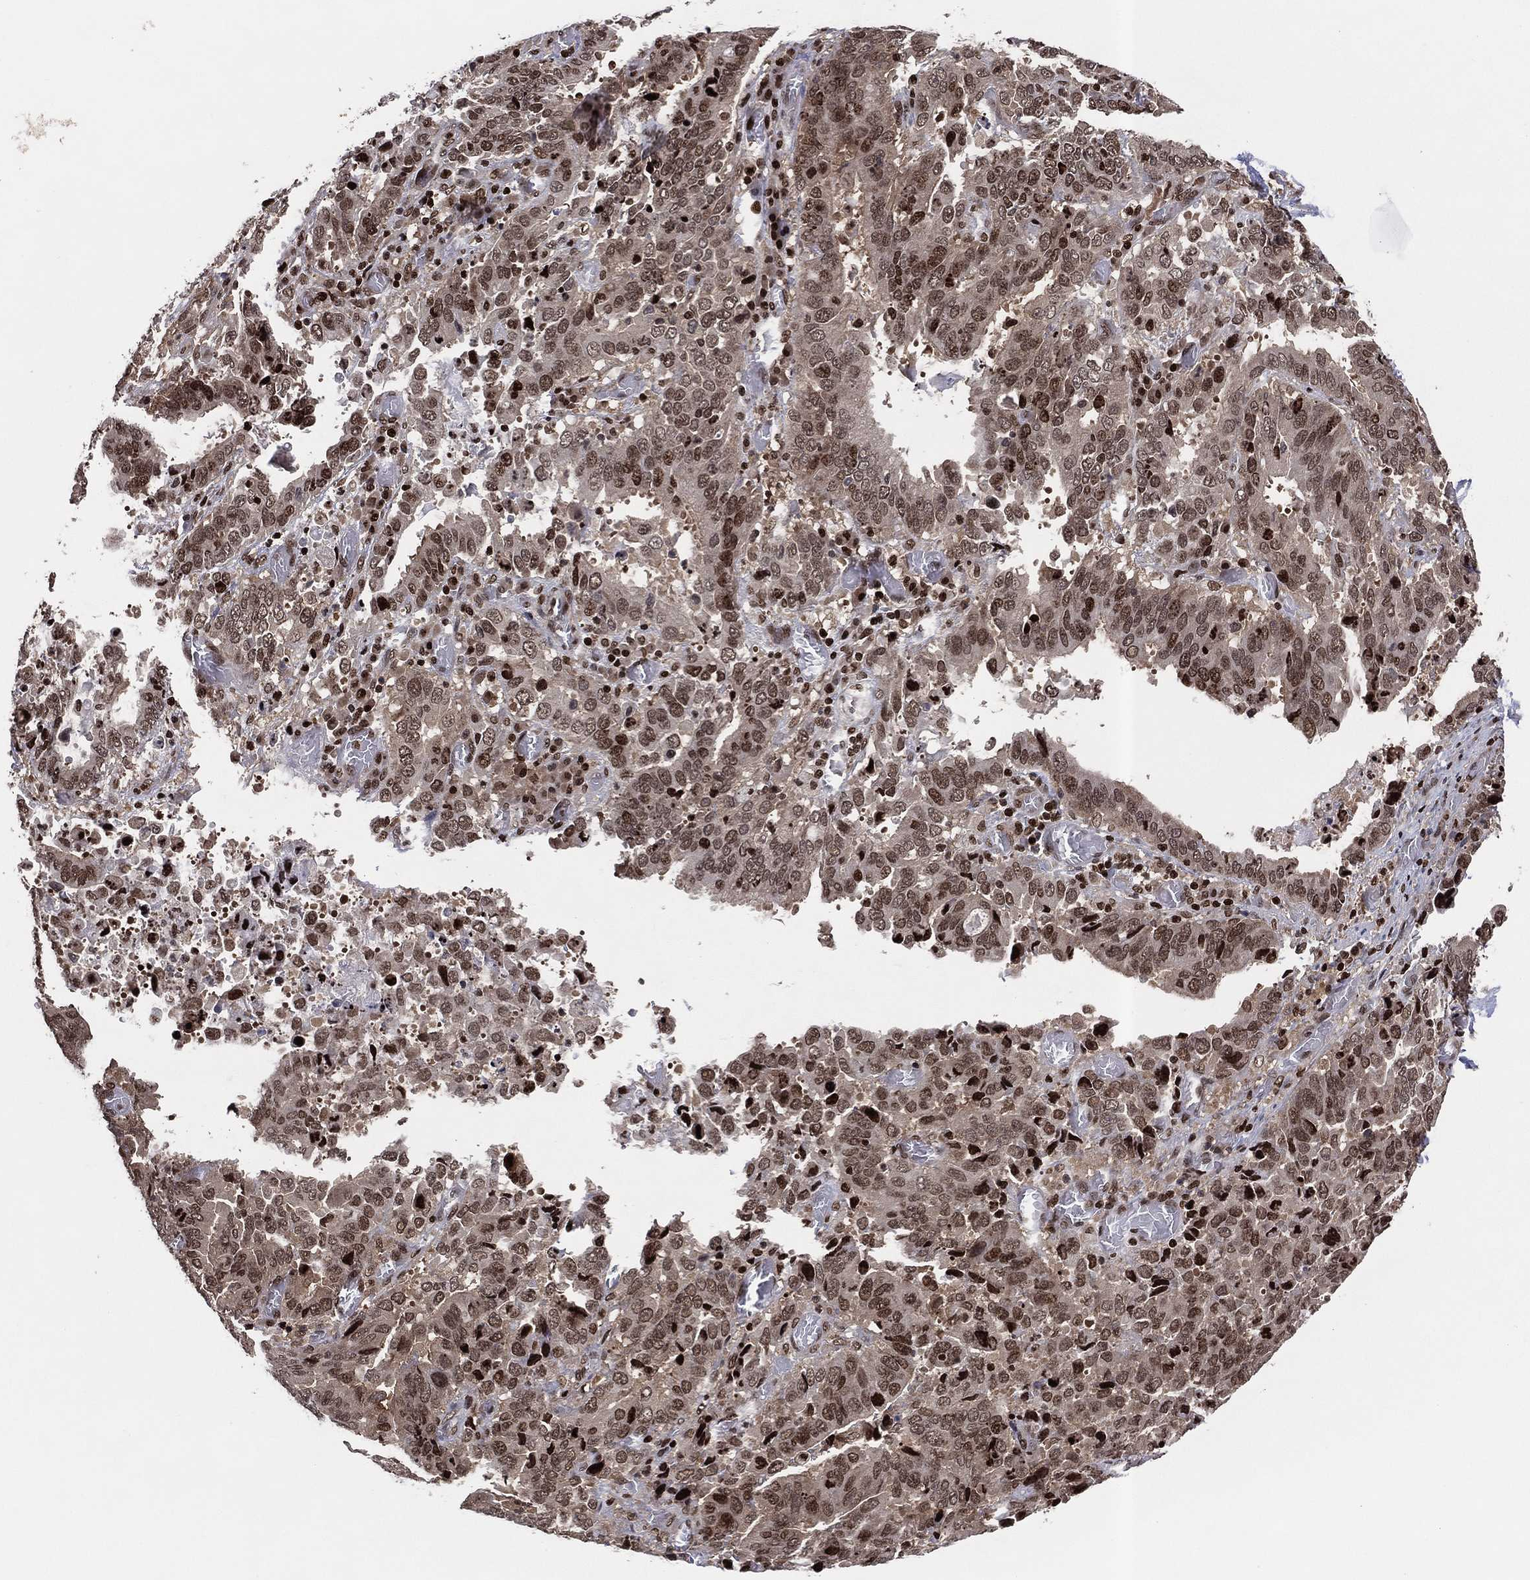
{"staining": {"intensity": "strong", "quantity": "25%-75%", "location": "cytoplasmic/membranous,nuclear"}, "tissue": "stomach cancer", "cell_type": "Tumor cells", "image_type": "cancer", "snomed": [{"axis": "morphology", "description": "Adenocarcinoma, NOS"}, {"axis": "topography", "description": "Stomach, upper"}], "caption": "Protein analysis of stomach cancer tissue reveals strong cytoplasmic/membranous and nuclear positivity in approximately 25%-75% of tumor cells.", "gene": "PSMA1", "patient": {"sex": "male", "age": 74}}